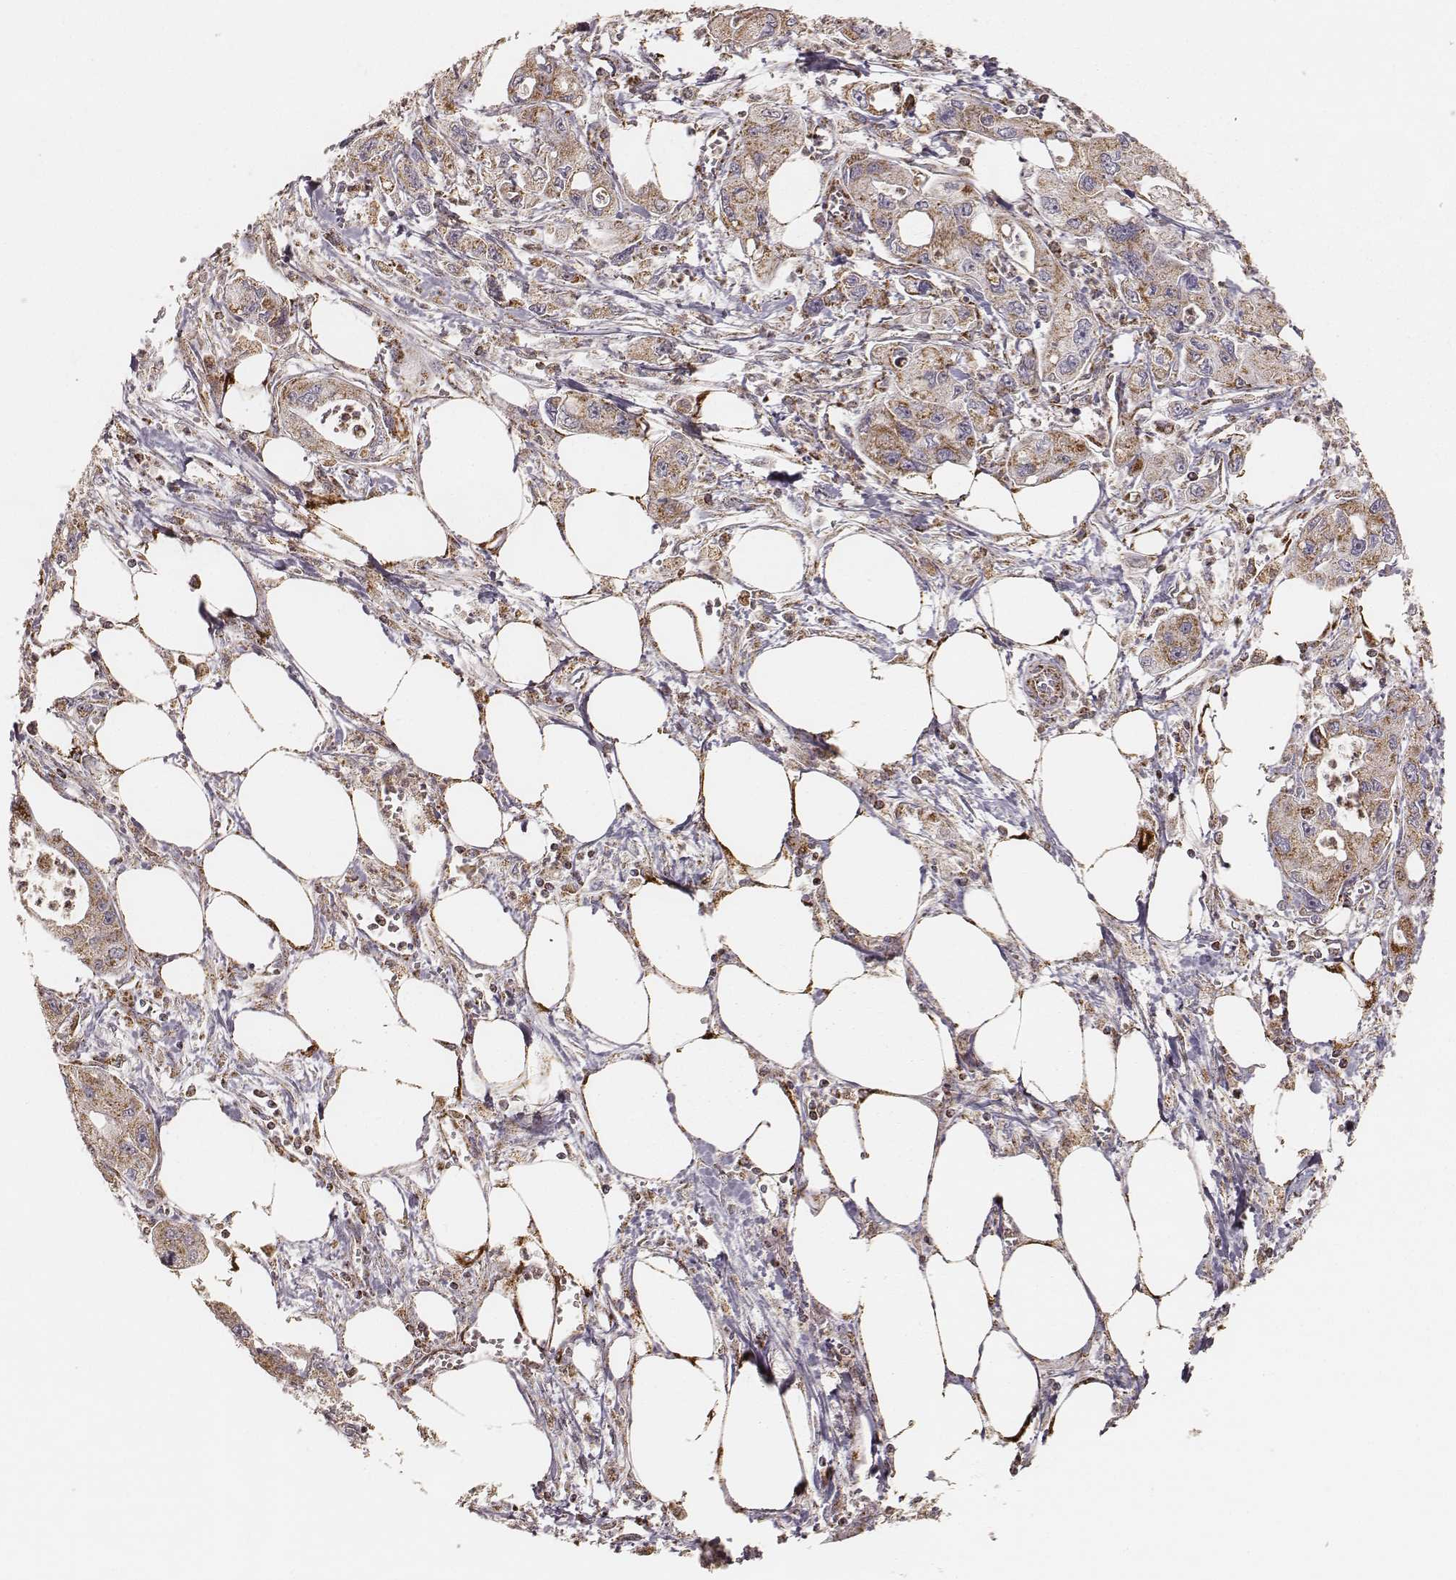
{"staining": {"intensity": "moderate", "quantity": ">75%", "location": "cytoplasmic/membranous"}, "tissue": "pancreatic cancer", "cell_type": "Tumor cells", "image_type": "cancer", "snomed": [{"axis": "morphology", "description": "Adenocarcinoma, NOS"}, {"axis": "topography", "description": "Pancreas"}], "caption": "A photomicrograph showing moderate cytoplasmic/membranous positivity in approximately >75% of tumor cells in pancreatic cancer, as visualized by brown immunohistochemical staining.", "gene": "CS", "patient": {"sex": "male", "age": 70}}